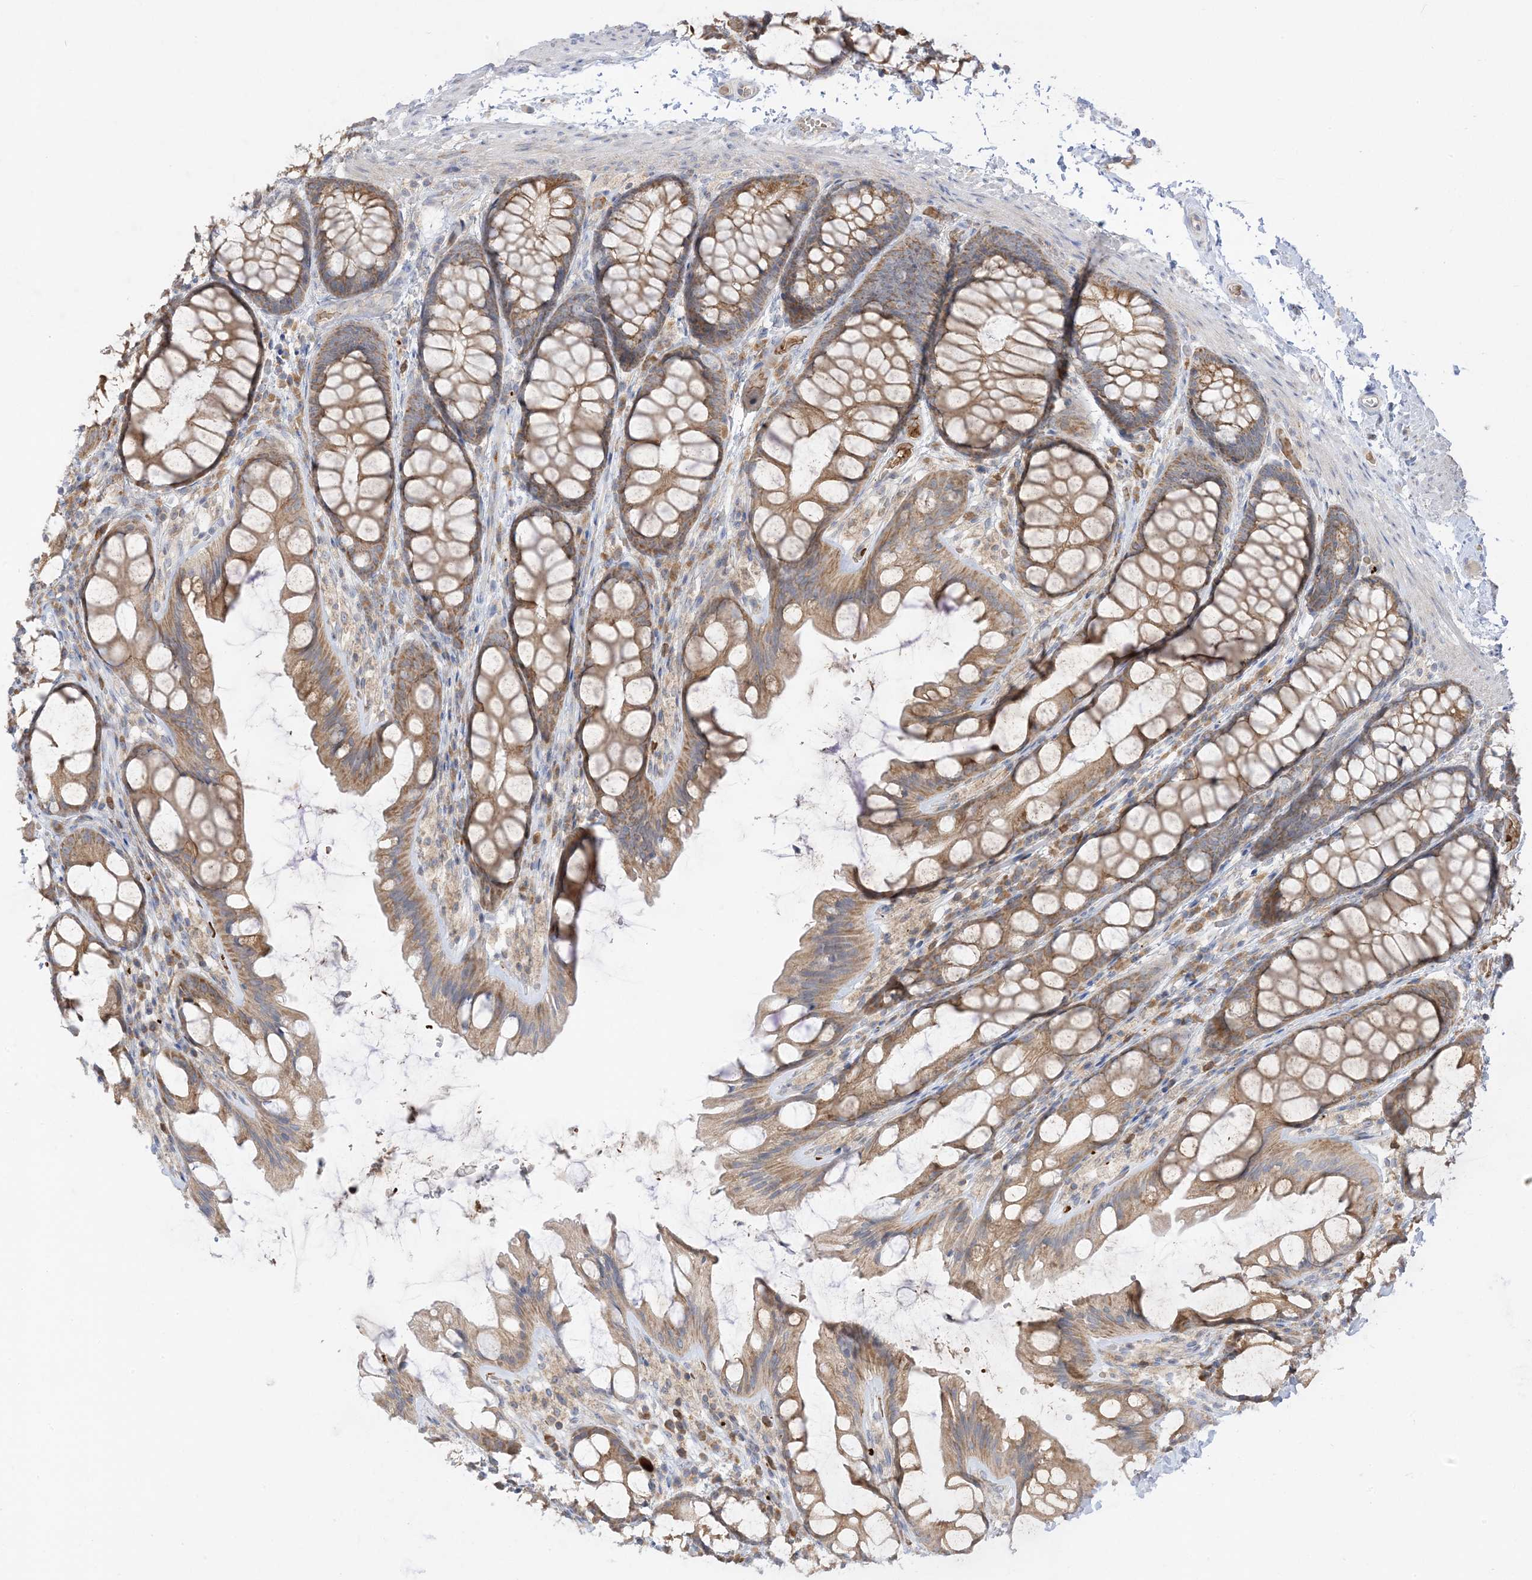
{"staining": {"intensity": "negative", "quantity": "none", "location": "none"}, "tissue": "colon", "cell_type": "Endothelial cells", "image_type": "normal", "snomed": [{"axis": "morphology", "description": "Normal tissue, NOS"}, {"axis": "topography", "description": "Colon"}], "caption": "The immunohistochemistry (IHC) micrograph has no significant staining in endothelial cells of colon.", "gene": "NPPC", "patient": {"sex": "male", "age": 47}}